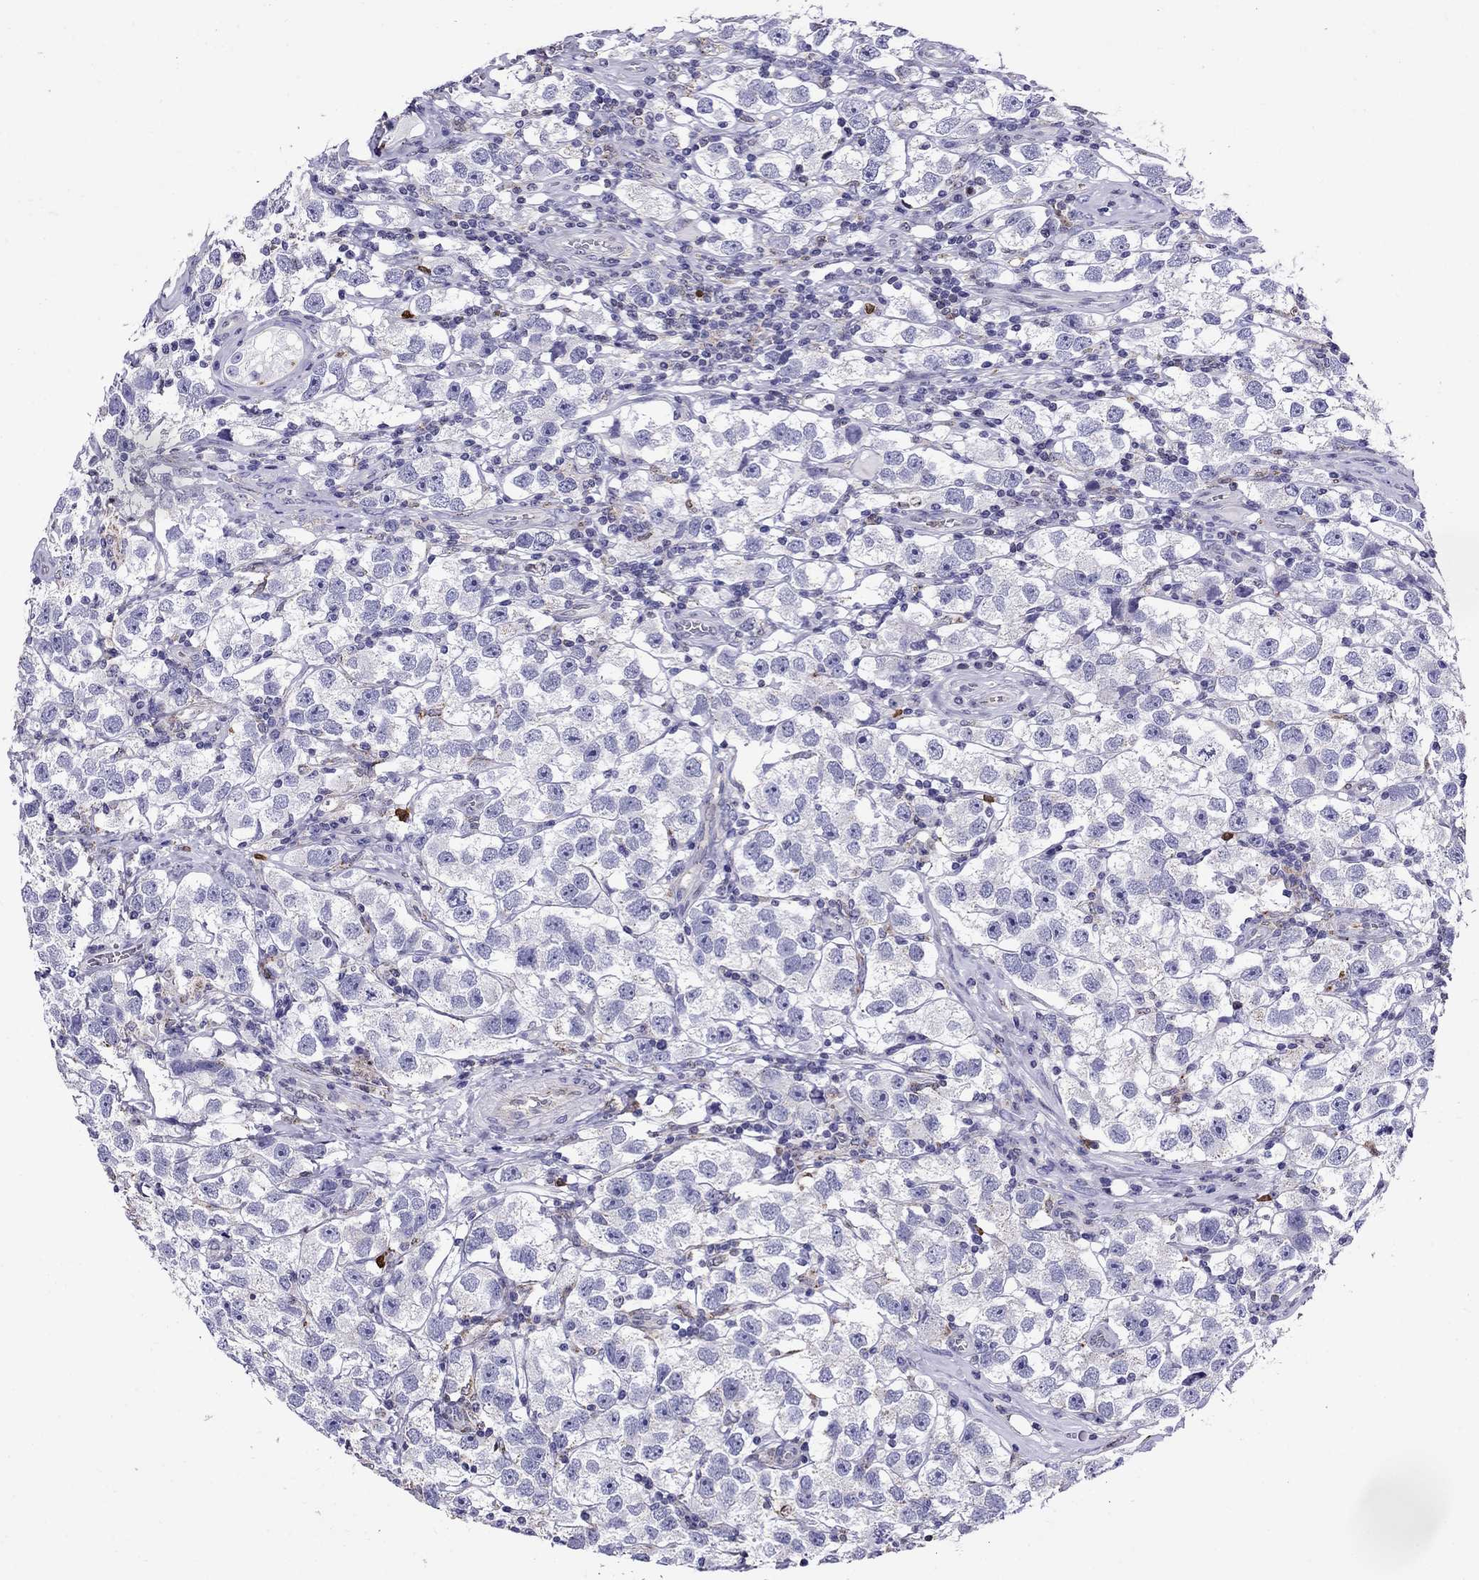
{"staining": {"intensity": "negative", "quantity": "none", "location": "none"}, "tissue": "testis cancer", "cell_type": "Tumor cells", "image_type": "cancer", "snomed": [{"axis": "morphology", "description": "Seminoma, NOS"}, {"axis": "topography", "description": "Testis"}], "caption": "Immunohistochemical staining of testis cancer (seminoma) shows no significant positivity in tumor cells.", "gene": "SCG2", "patient": {"sex": "male", "age": 26}}